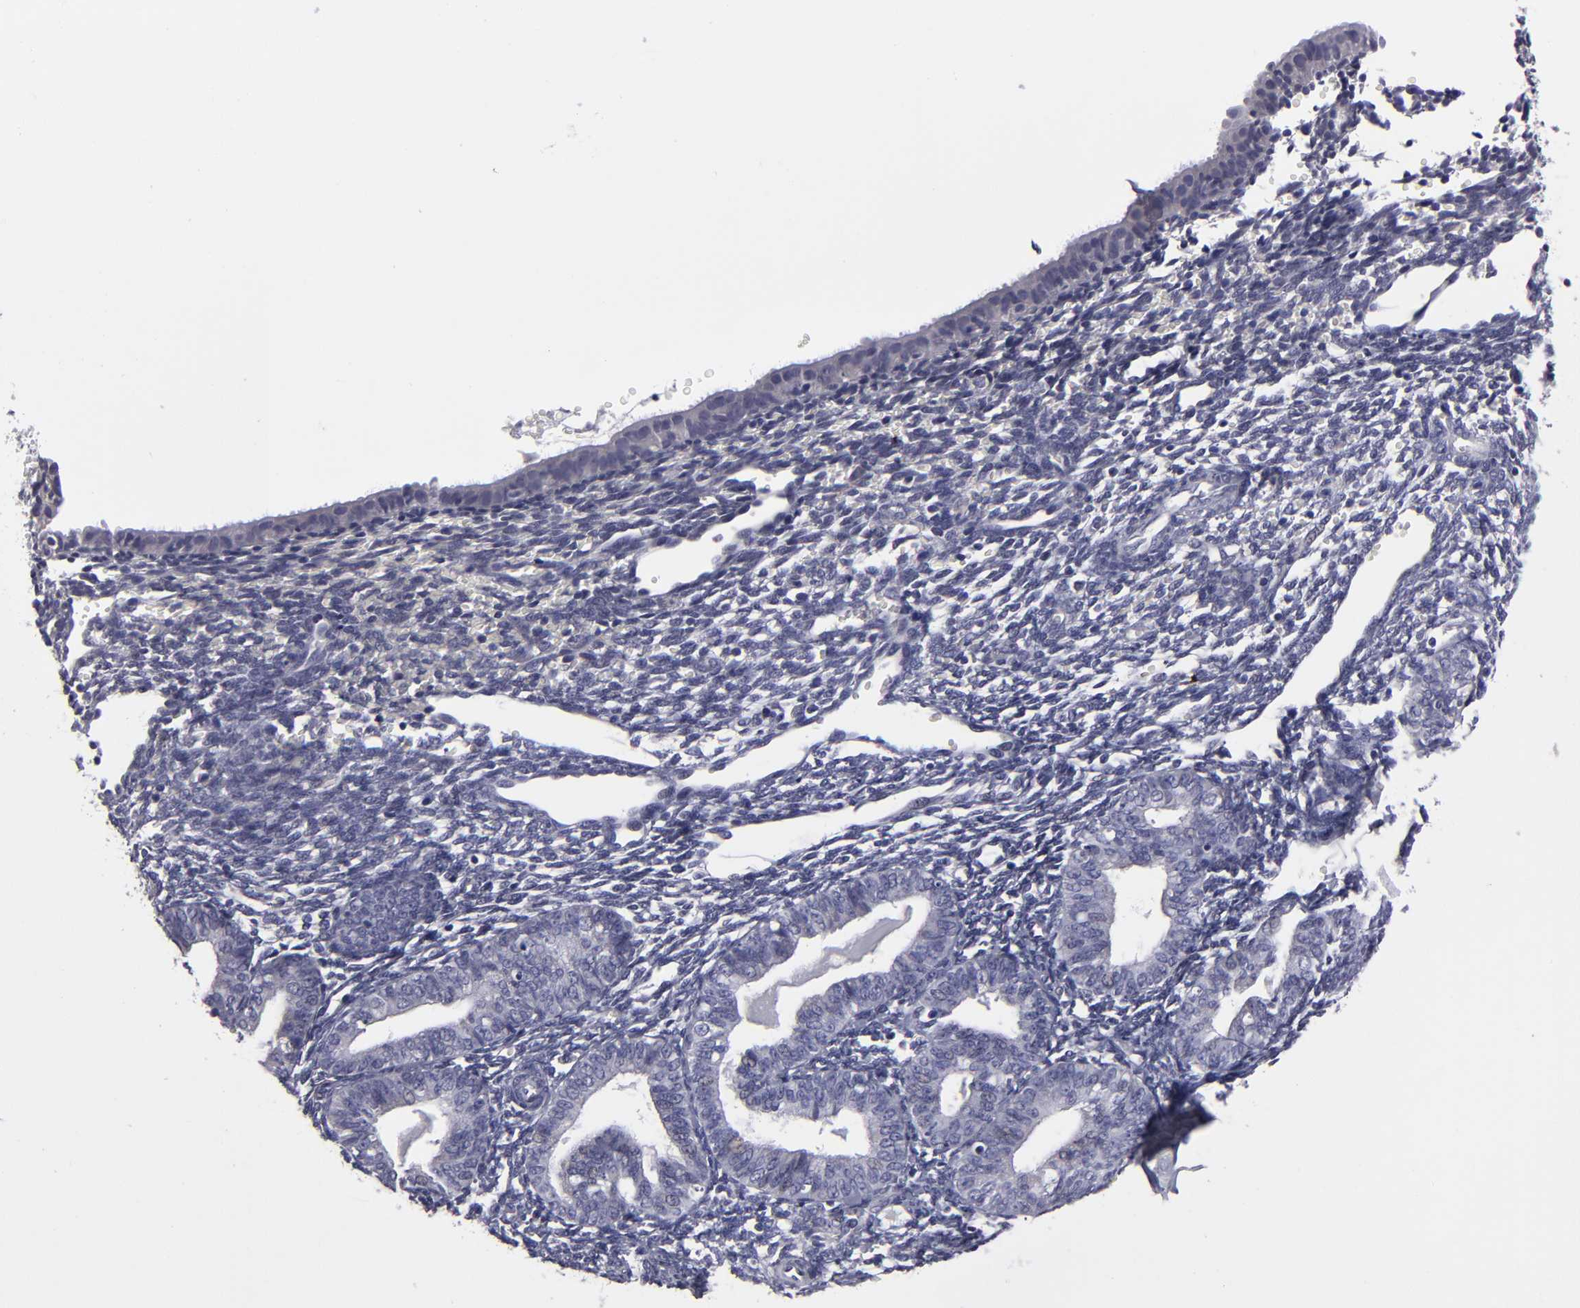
{"staining": {"intensity": "negative", "quantity": "none", "location": "none"}, "tissue": "endometrium", "cell_type": "Cells in endometrial stroma", "image_type": "normal", "snomed": [{"axis": "morphology", "description": "Normal tissue, NOS"}, {"axis": "topography", "description": "Endometrium"}], "caption": "An image of human endometrium is negative for staining in cells in endometrial stroma. (DAB (3,3'-diaminobenzidine) IHC, high magnification).", "gene": "ZNF175", "patient": {"sex": "female", "age": 61}}